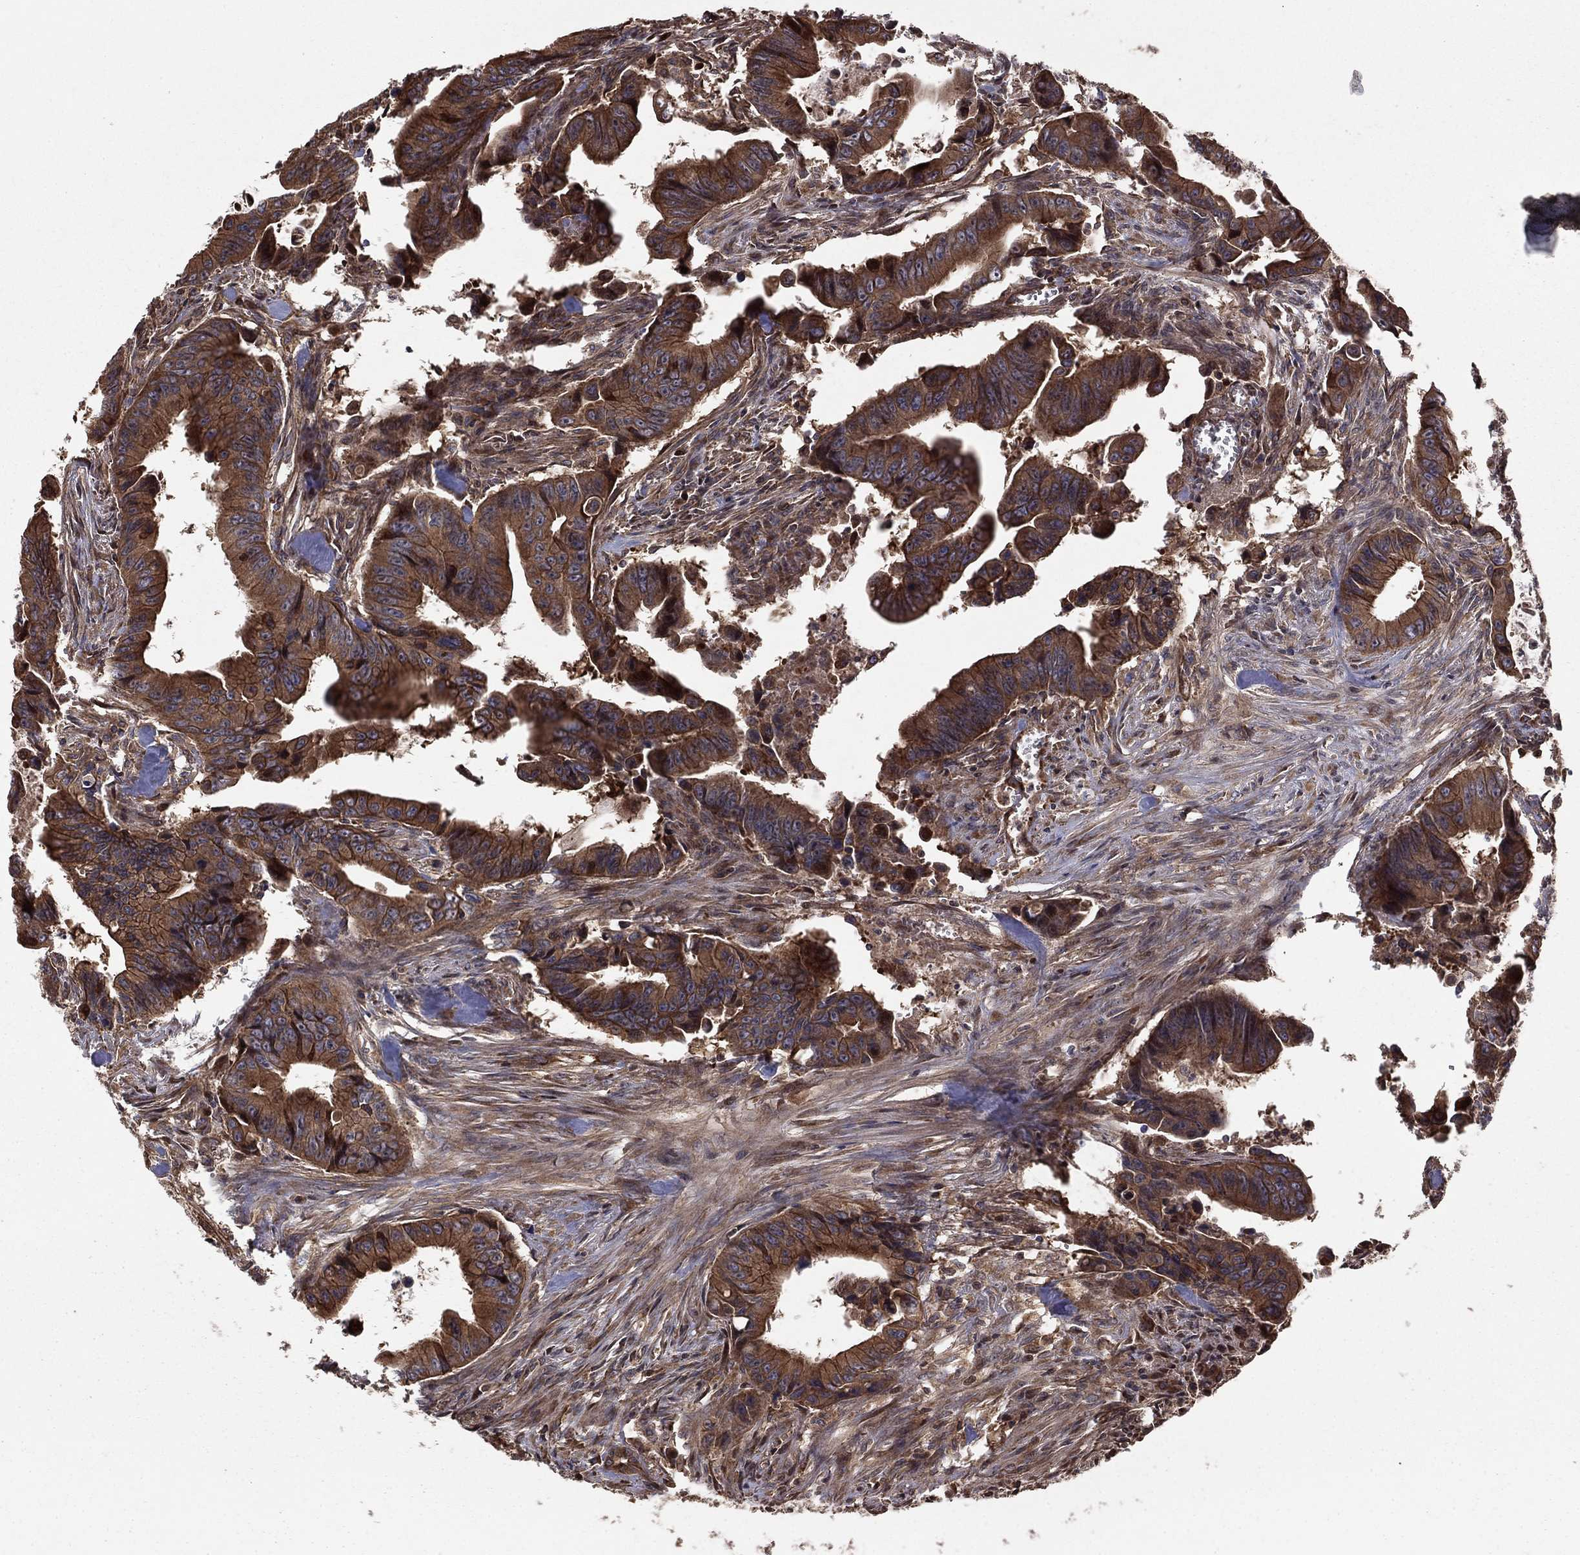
{"staining": {"intensity": "strong", "quantity": "25%-75%", "location": "cytoplasmic/membranous"}, "tissue": "colorectal cancer", "cell_type": "Tumor cells", "image_type": "cancer", "snomed": [{"axis": "morphology", "description": "Adenocarcinoma, NOS"}, {"axis": "topography", "description": "Colon"}], "caption": "There is high levels of strong cytoplasmic/membranous staining in tumor cells of colorectal cancer (adenocarcinoma), as demonstrated by immunohistochemical staining (brown color).", "gene": "BABAM2", "patient": {"sex": "female", "age": 87}}